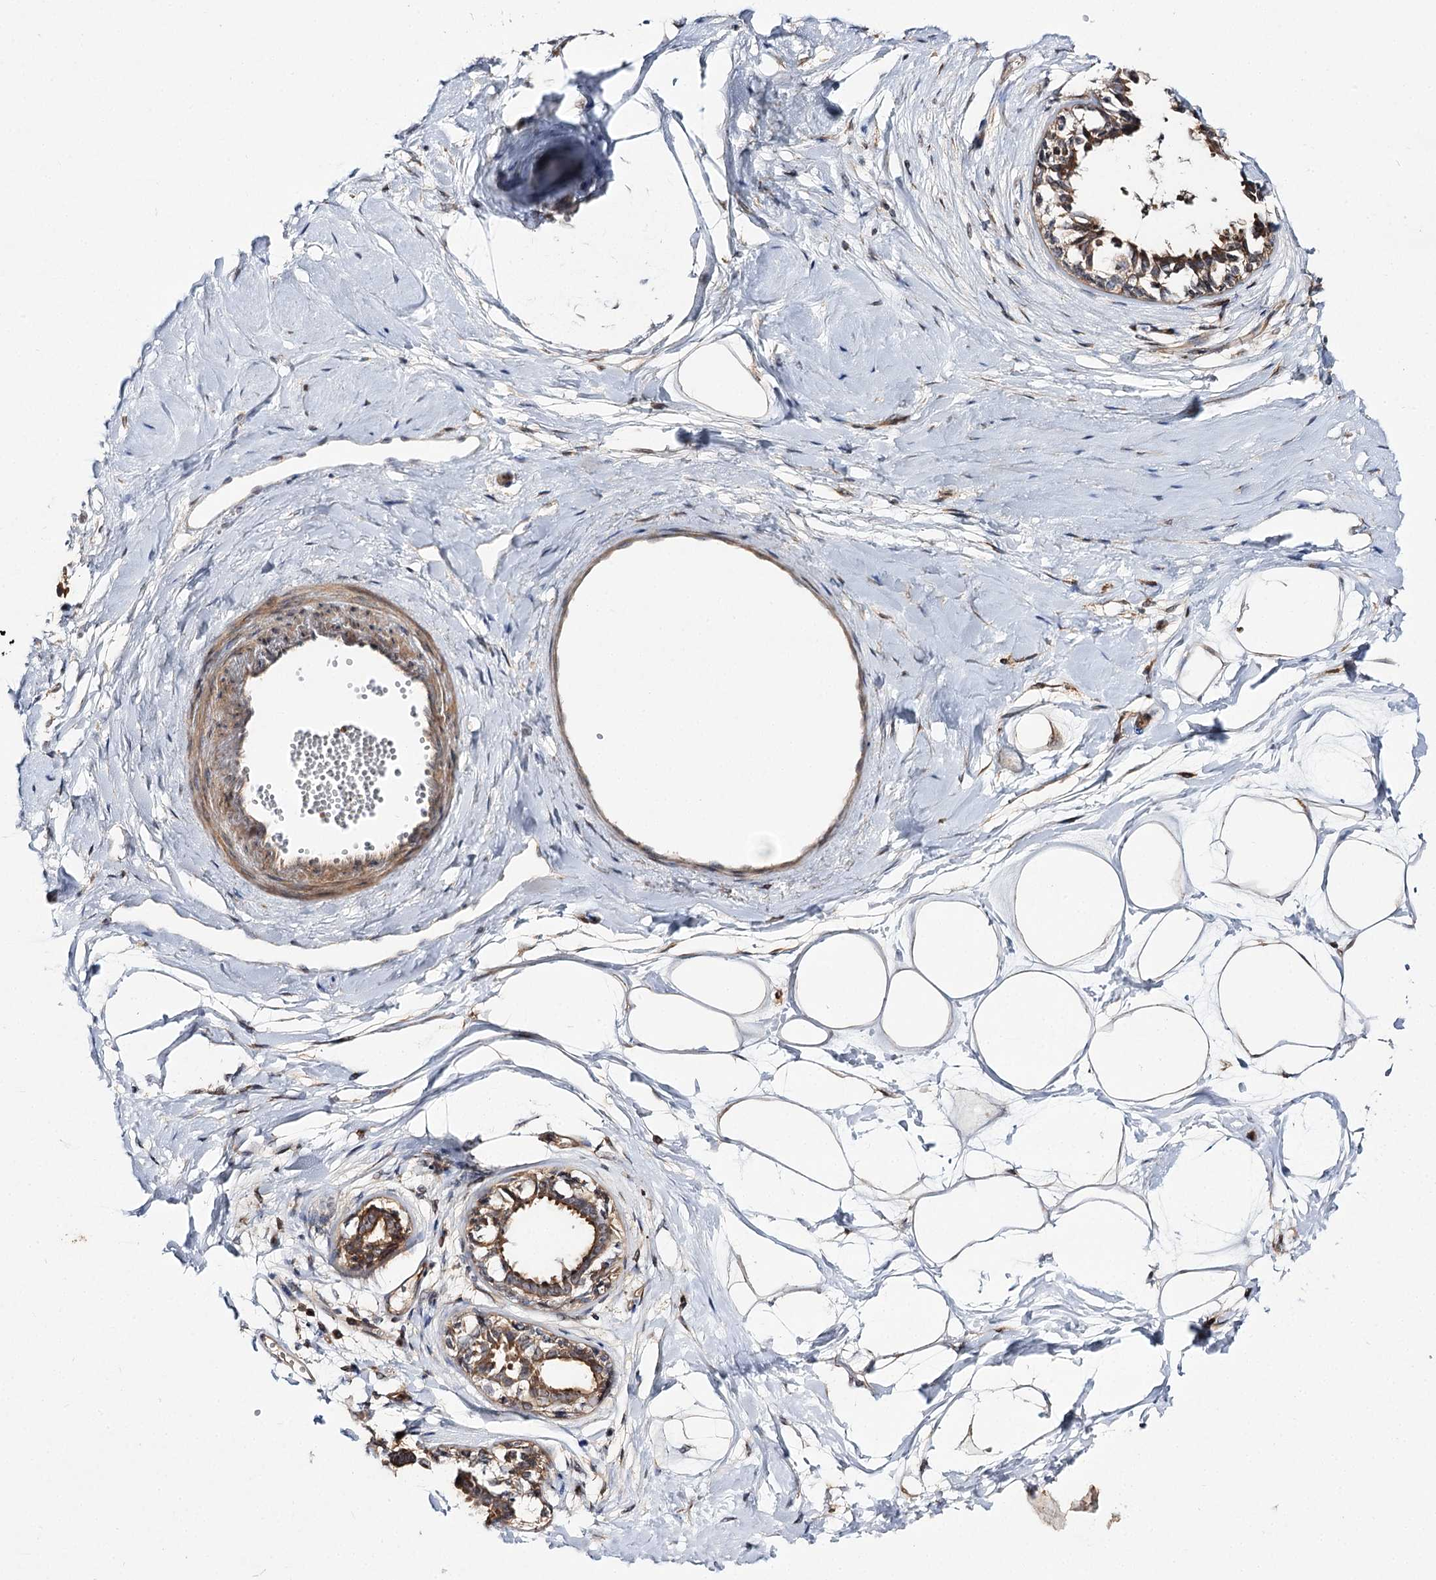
{"staining": {"intensity": "moderate", "quantity": "25%-75%", "location": "cytoplasmic/membranous"}, "tissue": "breast", "cell_type": "Adipocytes", "image_type": "normal", "snomed": [{"axis": "morphology", "description": "Normal tissue, NOS"}, {"axis": "topography", "description": "Breast"}], "caption": "IHC photomicrograph of normal breast stained for a protein (brown), which shows medium levels of moderate cytoplasmic/membranous staining in approximately 25%-75% of adipocytes.", "gene": "C11orf80", "patient": {"sex": "female", "age": 45}}